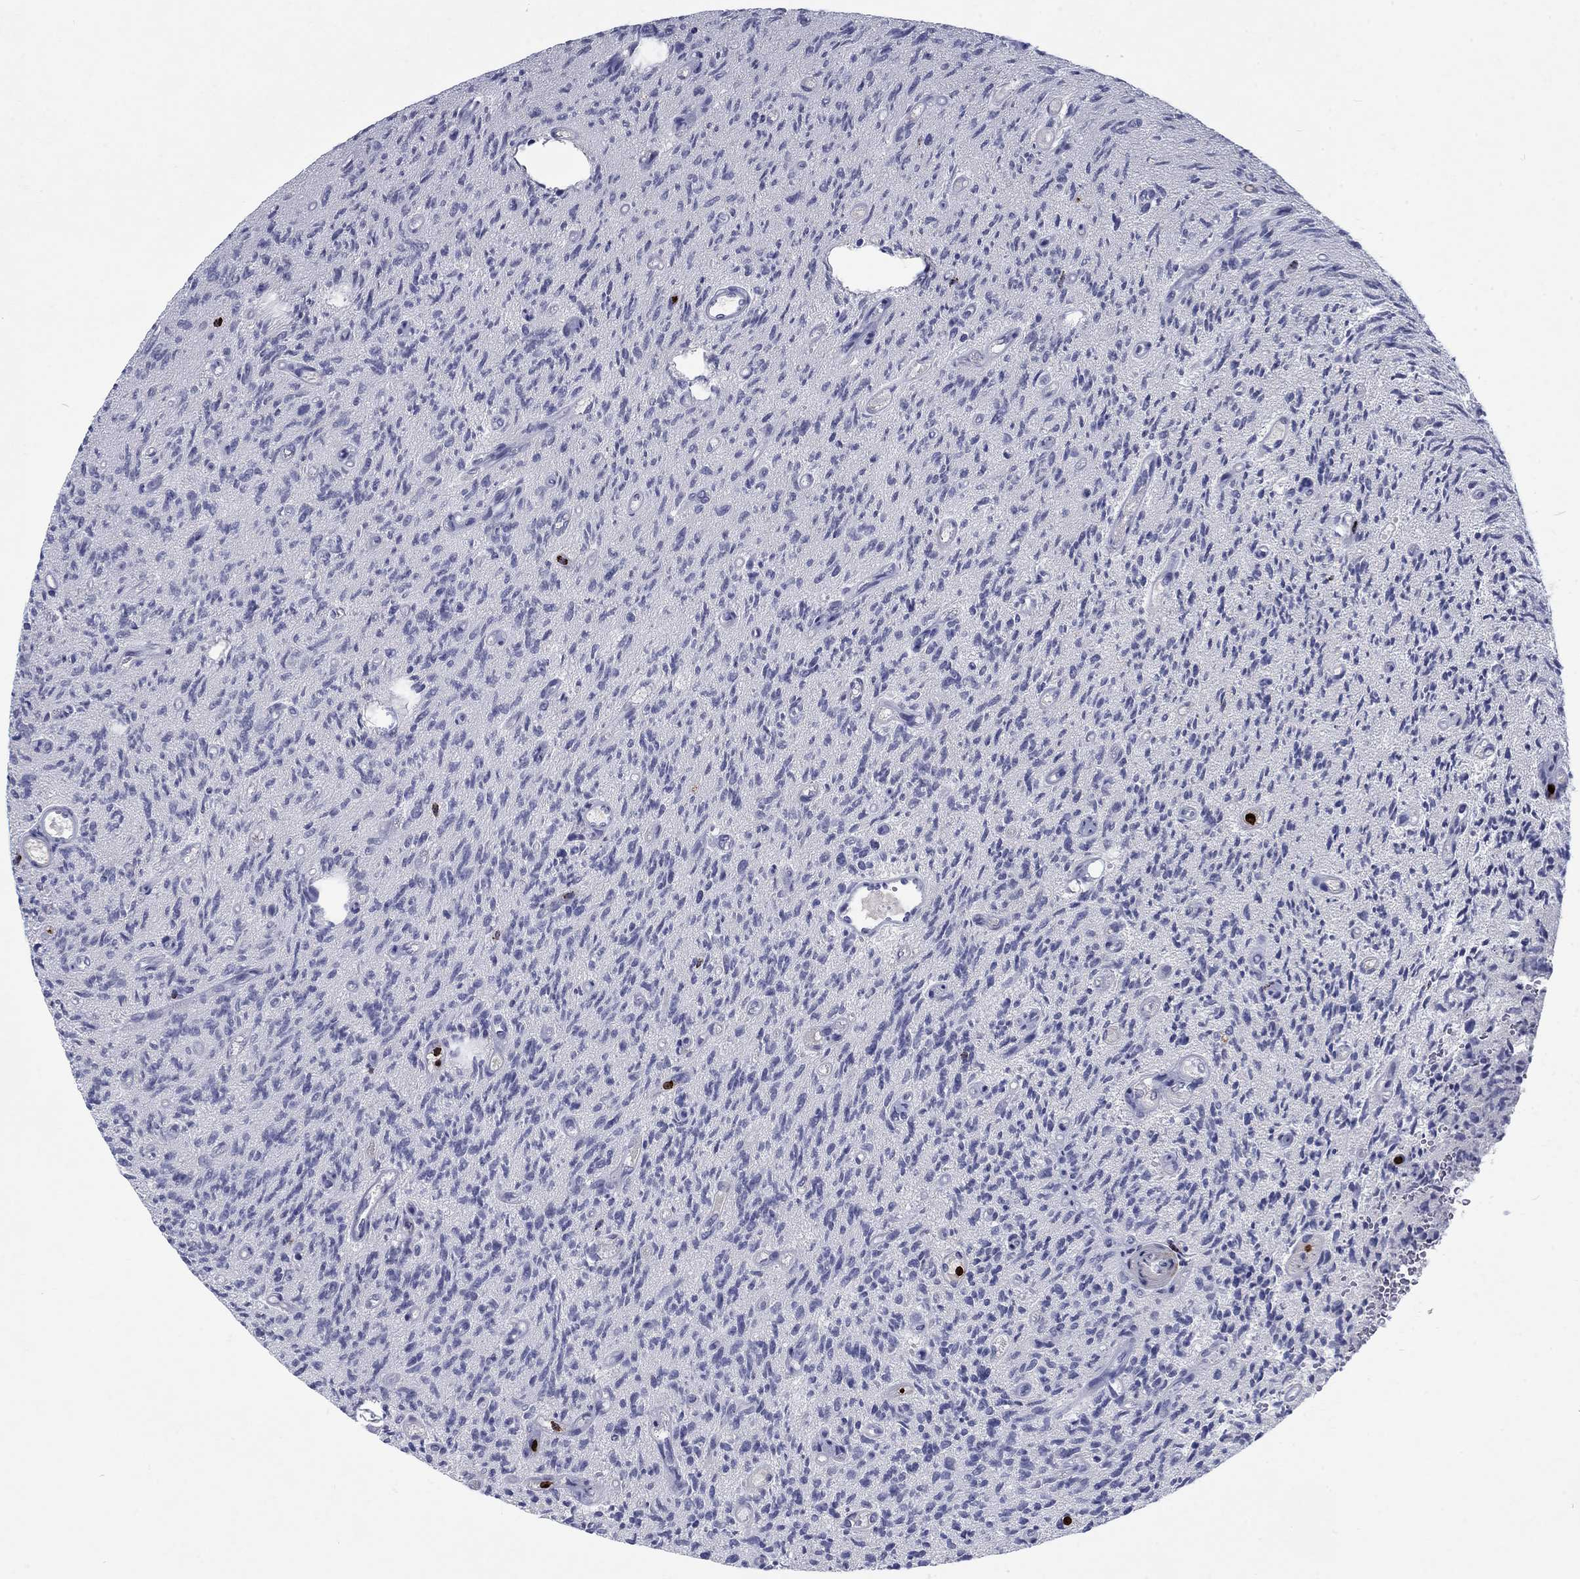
{"staining": {"intensity": "negative", "quantity": "none", "location": "none"}, "tissue": "glioma", "cell_type": "Tumor cells", "image_type": "cancer", "snomed": [{"axis": "morphology", "description": "Glioma, malignant, High grade"}, {"axis": "topography", "description": "Brain"}], "caption": "Immunohistochemistry (IHC) histopathology image of human glioma stained for a protein (brown), which displays no staining in tumor cells.", "gene": "GZMA", "patient": {"sex": "male", "age": 64}}